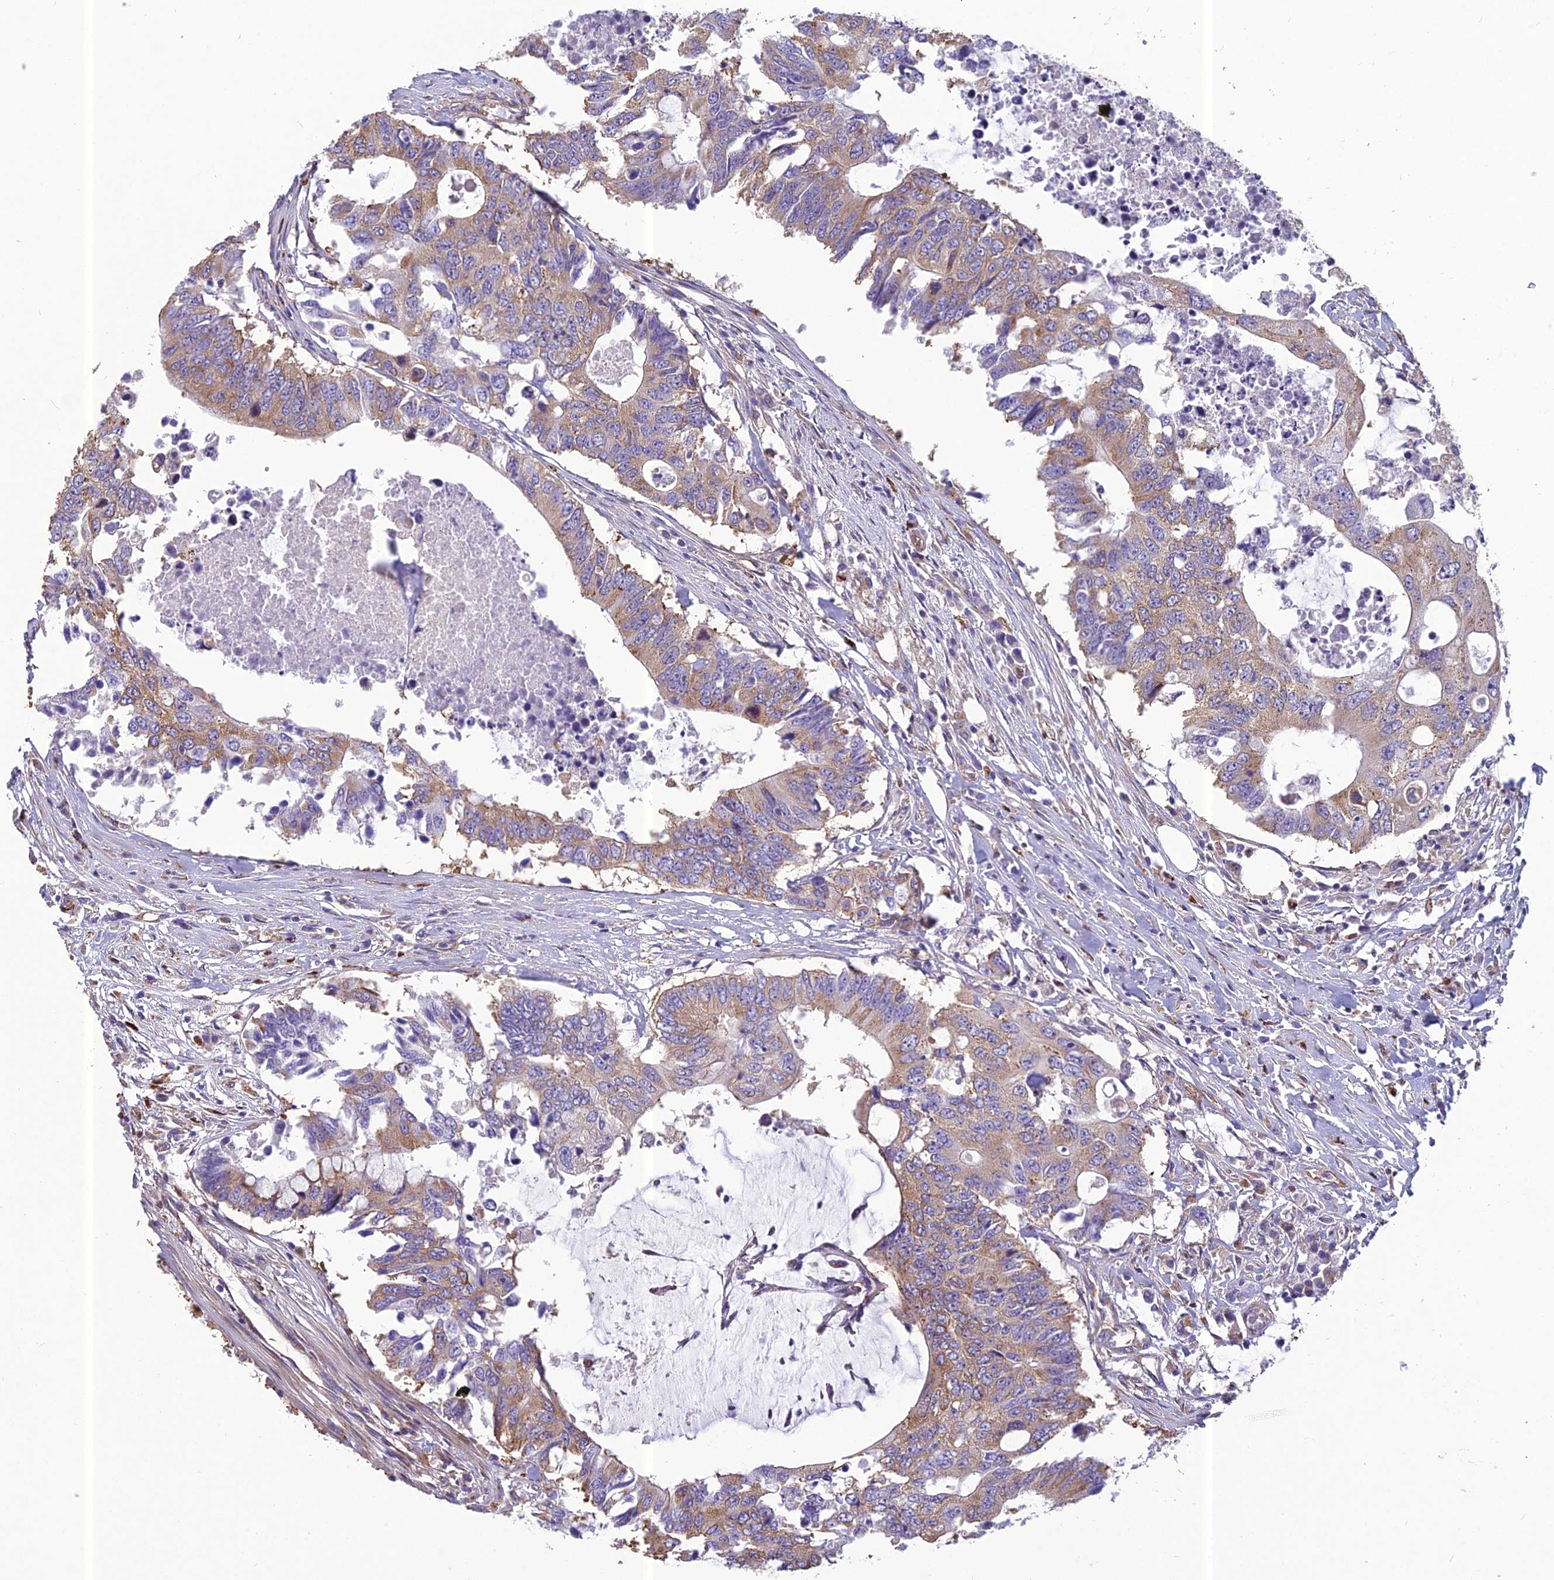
{"staining": {"intensity": "weak", "quantity": ">75%", "location": "cytoplasmic/membranous"}, "tissue": "colorectal cancer", "cell_type": "Tumor cells", "image_type": "cancer", "snomed": [{"axis": "morphology", "description": "Adenocarcinoma, NOS"}, {"axis": "topography", "description": "Colon"}], "caption": "A brown stain shows weak cytoplasmic/membranous positivity of a protein in colorectal adenocarcinoma tumor cells. (DAB (3,3'-diaminobenzidine) IHC with brightfield microscopy, high magnification).", "gene": "SPDL1", "patient": {"sex": "male", "age": 71}}